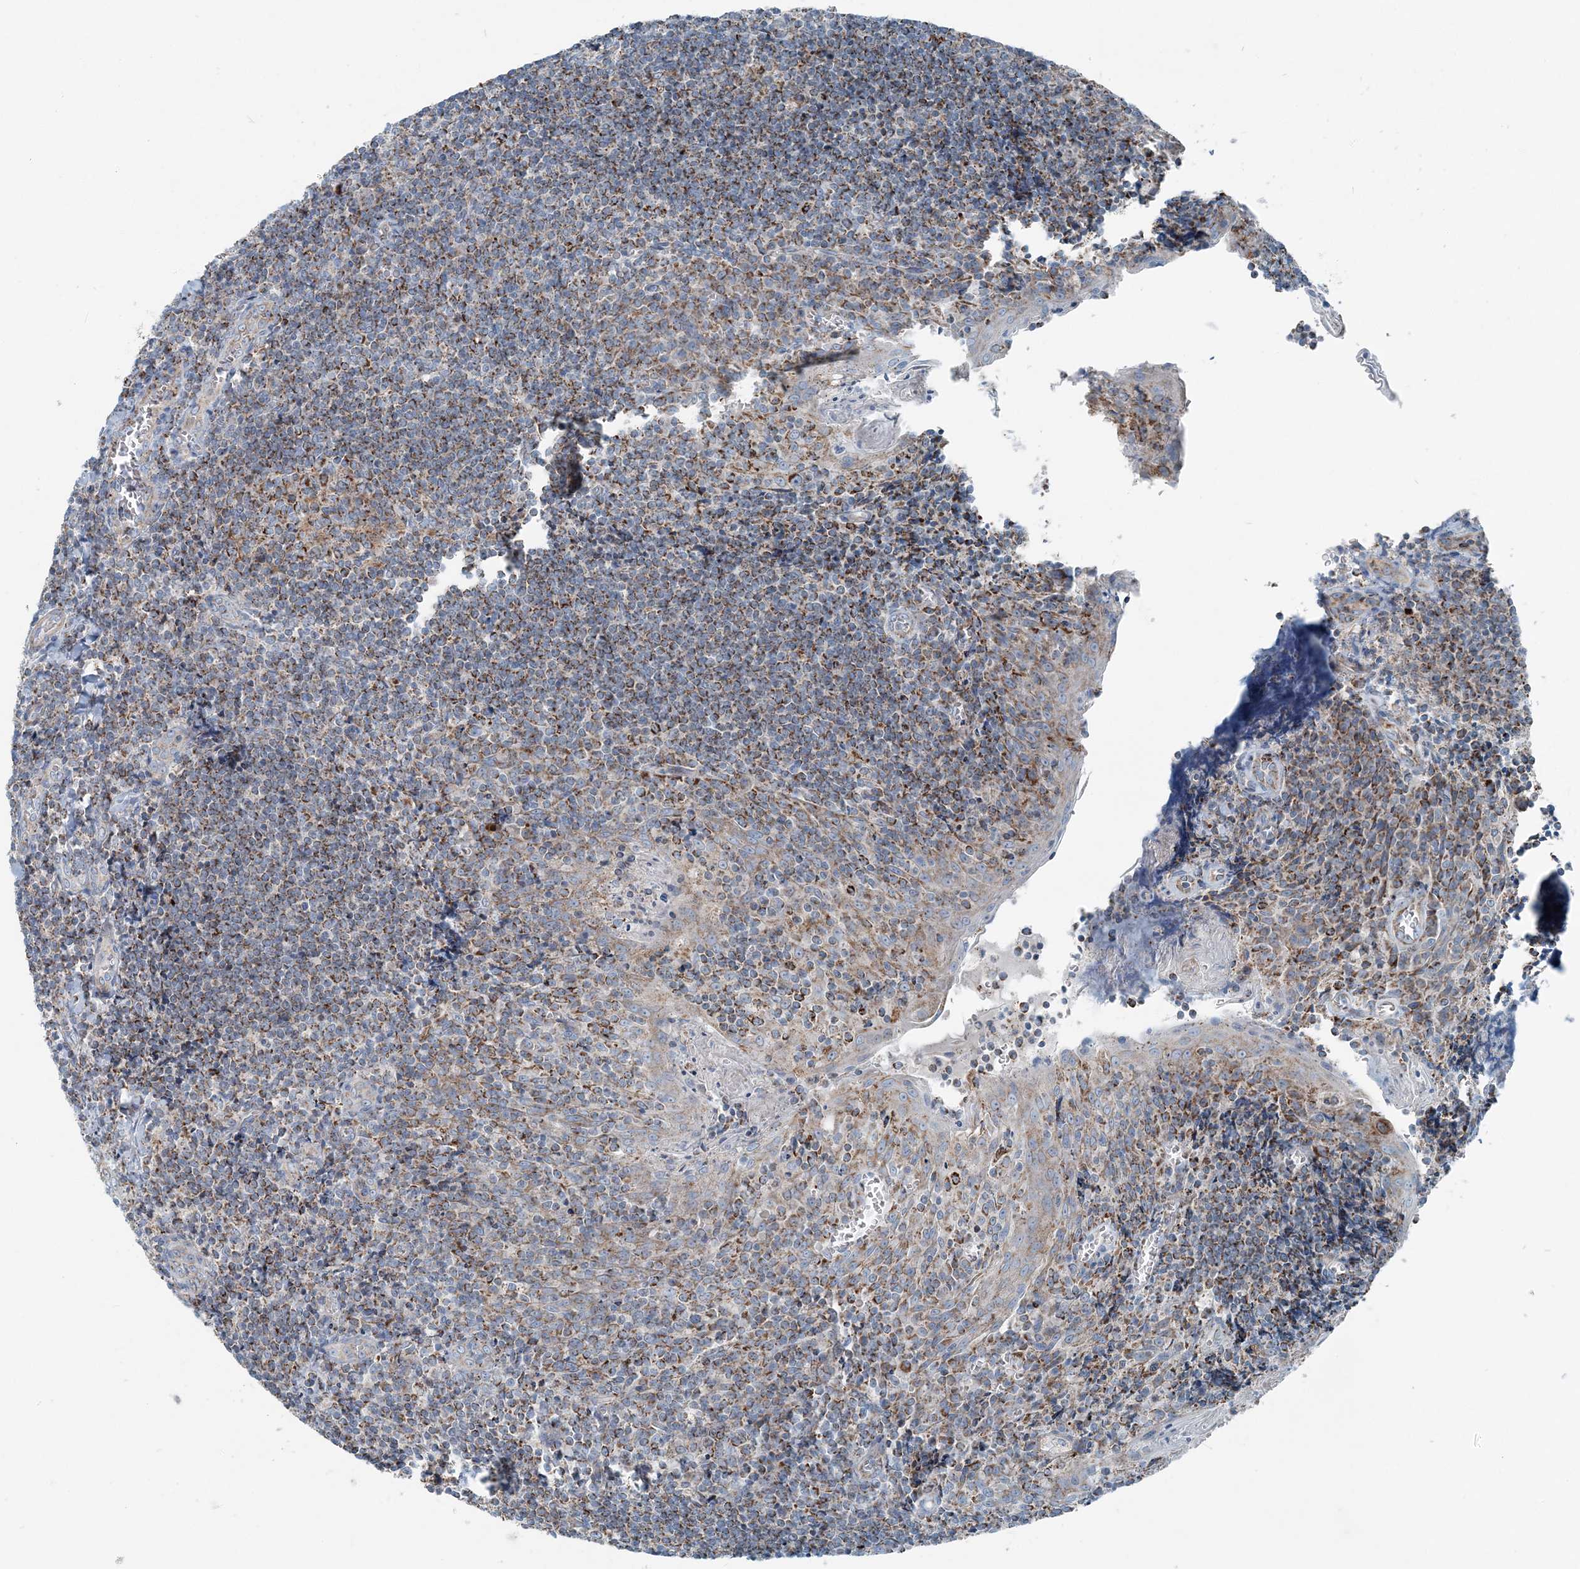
{"staining": {"intensity": "strong", "quantity": ">75%", "location": "cytoplasmic/membranous"}, "tissue": "tonsil", "cell_type": "Germinal center cells", "image_type": "normal", "snomed": [{"axis": "morphology", "description": "Normal tissue, NOS"}, {"axis": "topography", "description": "Tonsil"}], "caption": "A histopathology image of tonsil stained for a protein reveals strong cytoplasmic/membranous brown staining in germinal center cells. The protein of interest is shown in brown color, while the nuclei are stained blue.", "gene": "INTU", "patient": {"sex": "male", "age": 27}}